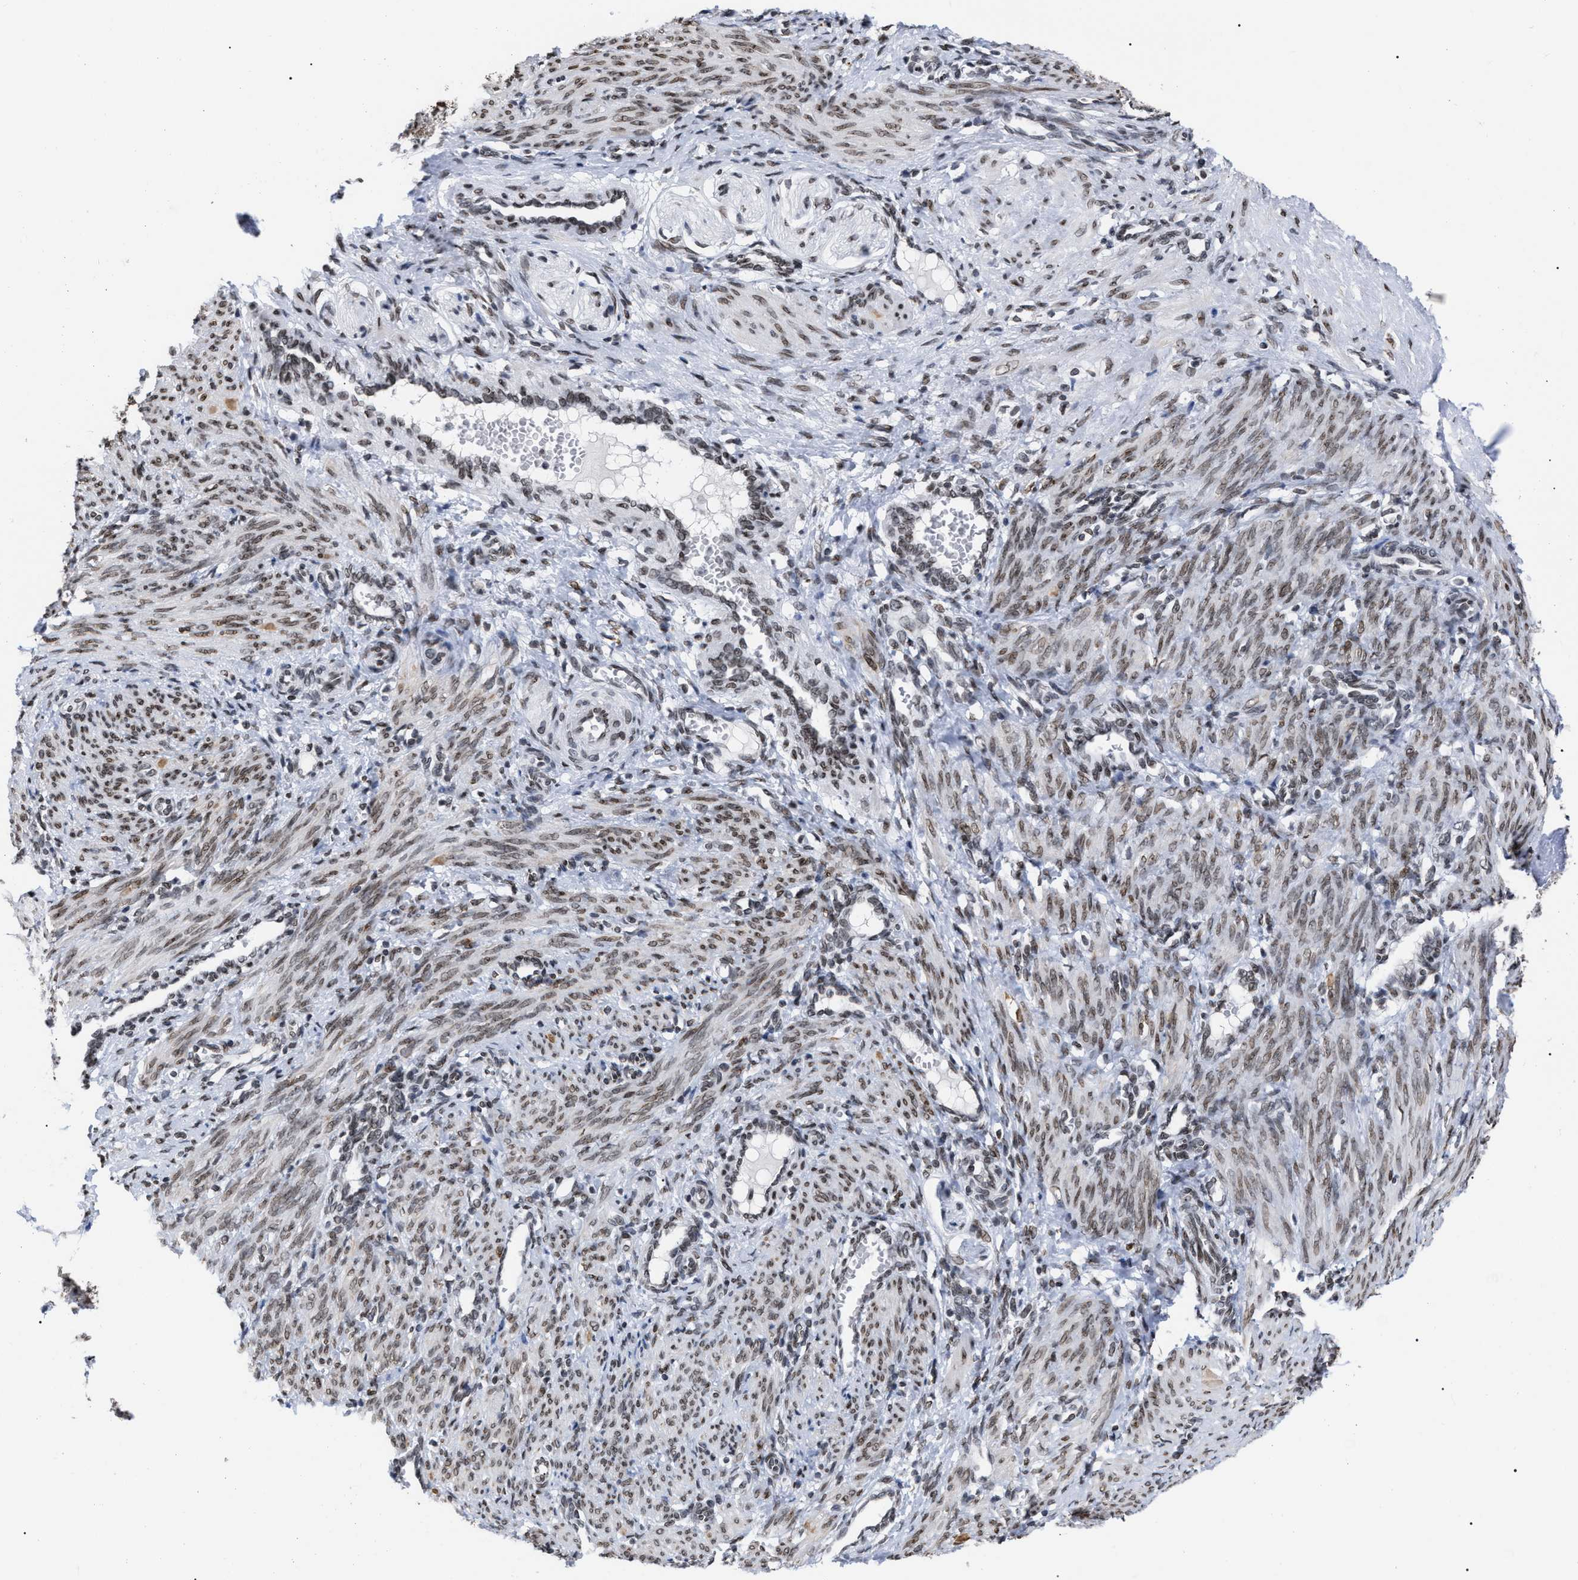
{"staining": {"intensity": "weak", "quantity": ">75%", "location": "nuclear"}, "tissue": "smooth muscle", "cell_type": "Smooth muscle cells", "image_type": "normal", "snomed": [{"axis": "morphology", "description": "Normal tissue, NOS"}, {"axis": "topography", "description": "Endometrium"}], "caption": "Immunohistochemistry (IHC) histopathology image of normal smooth muscle: human smooth muscle stained using IHC displays low levels of weak protein expression localized specifically in the nuclear of smooth muscle cells, appearing as a nuclear brown color.", "gene": "TPR", "patient": {"sex": "female", "age": 33}}